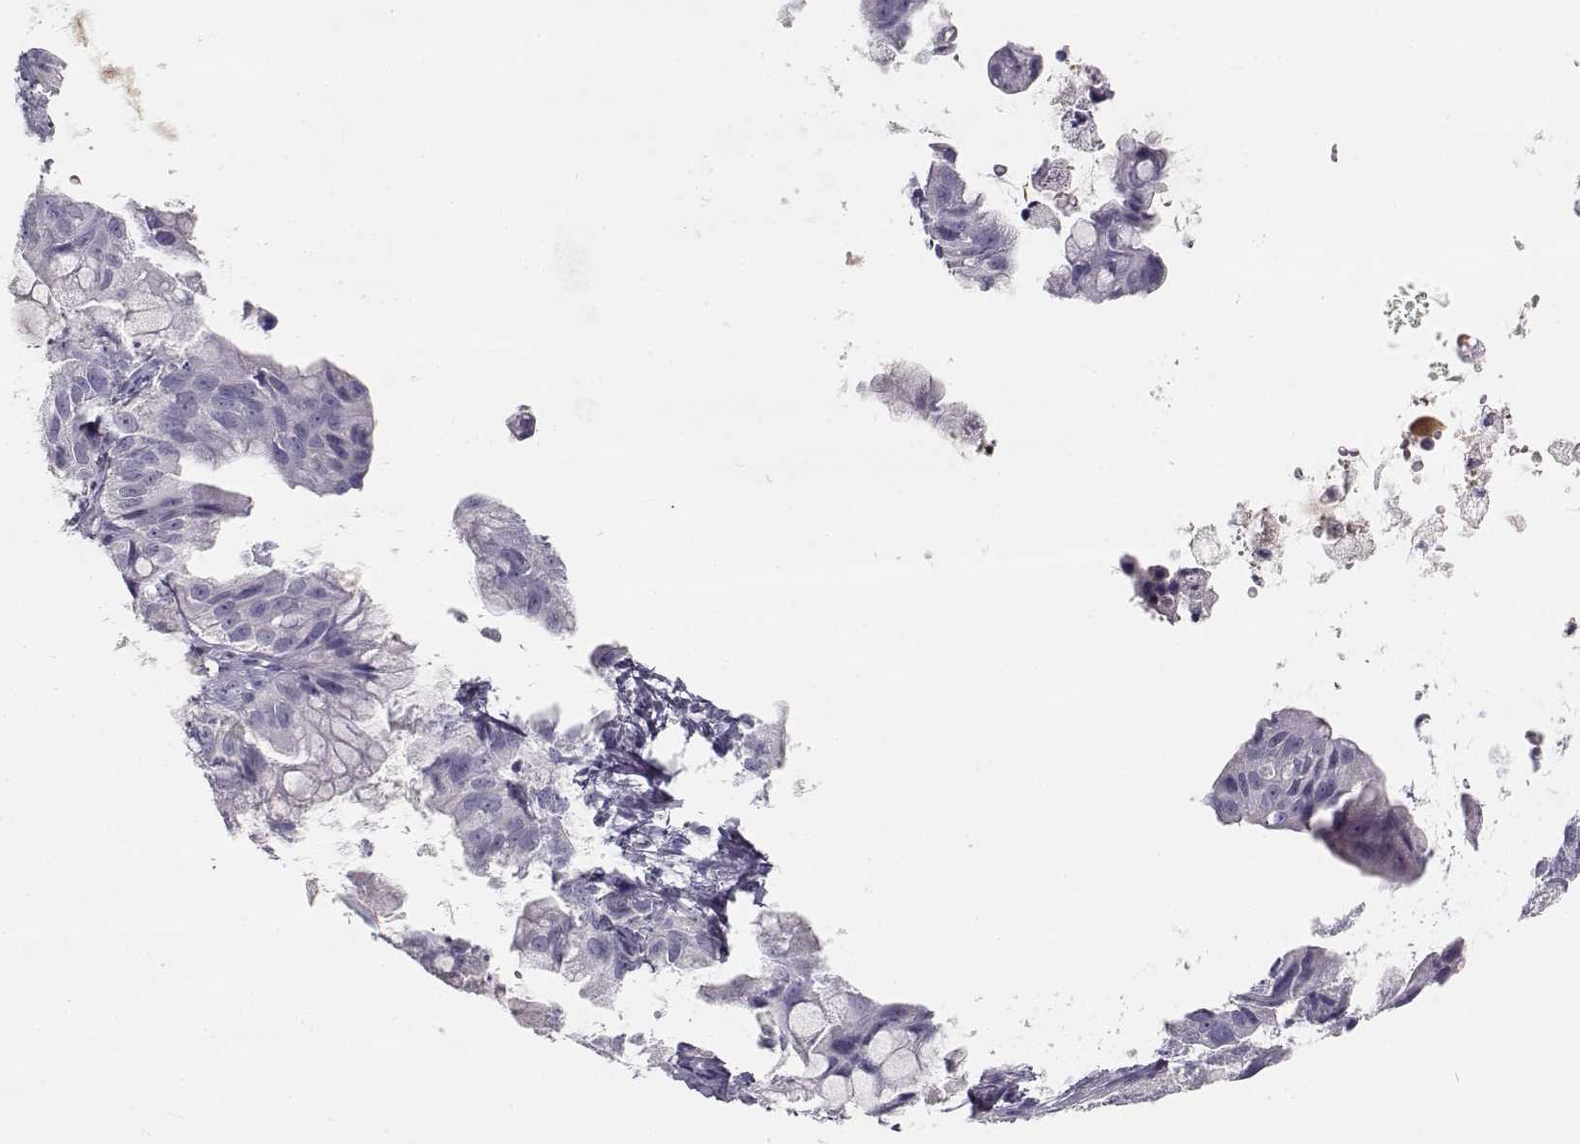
{"staining": {"intensity": "negative", "quantity": "none", "location": "none"}, "tissue": "ovarian cancer", "cell_type": "Tumor cells", "image_type": "cancer", "snomed": [{"axis": "morphology", "description": "Cystadenocarcinoma, mucinous, NOS"}, {"axis": "topography", "description": "Ovary"}], "caption": "IHC image of human mucinous cystadenocarcinoma (ovarian) stained for a protein (brown), which reveals no expression in tumor cells.", "gene": "SLCO6A1", "patient": {"sex": "female", "age": 76}}